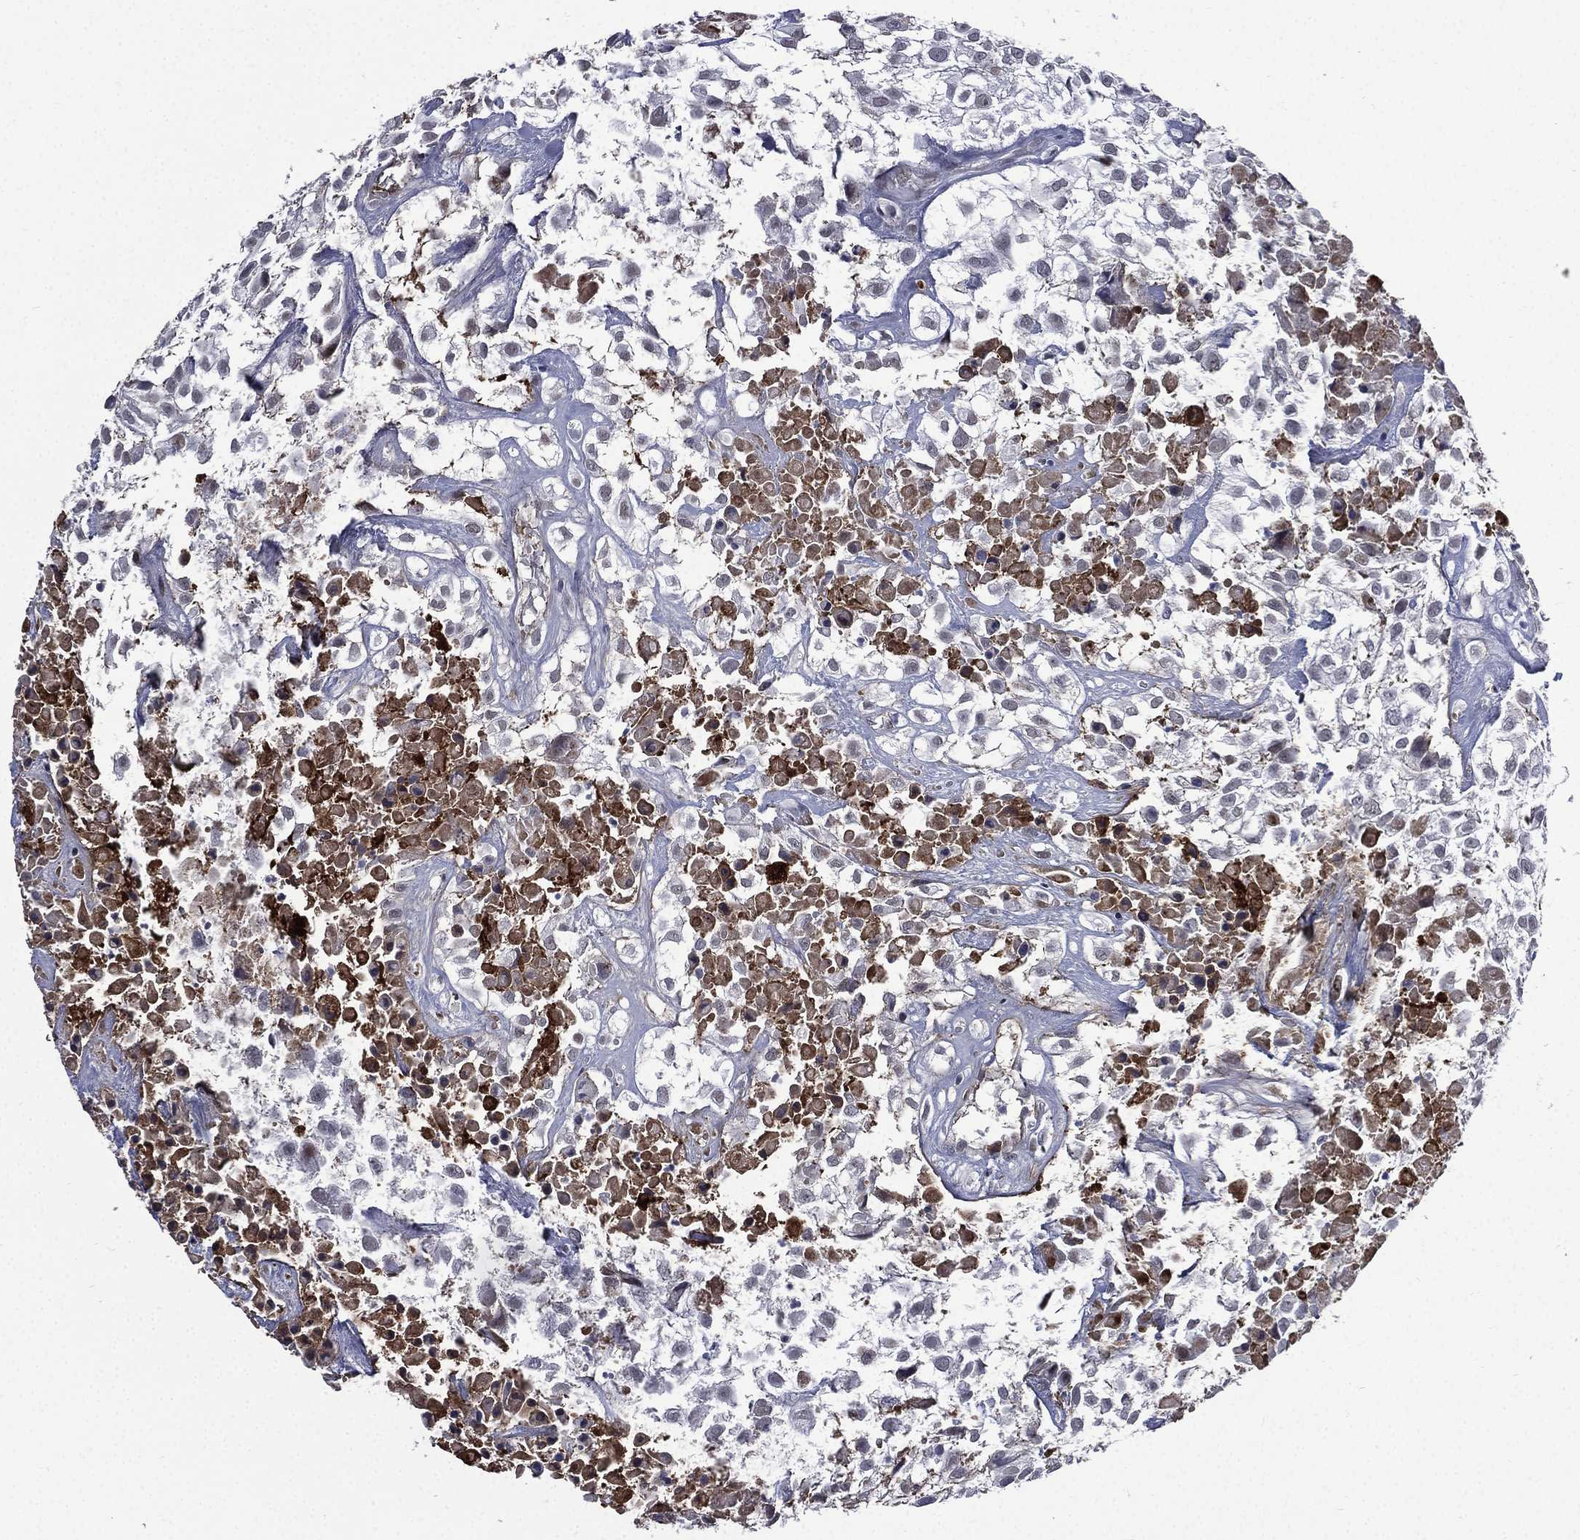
{"staining": {"intensity": "negative", "quantity": "none", "location": "none"}, "tissue": "urothelial cancer", "cell_type": "Tumor cells", "image_type": "cancer", "snomed": [{"axis": "morphology", "description": "Urothelial carcinoma, High grade"}, {"axis": "topography", "description": "Urinary bladder"}], "caption": "Immunohistochemistry photomicrograph of neoplastic tissue: urothelial carcinoma (high-grade) stained with DAB displays no significant protein positivity in tumor cells.", "gene": "FGG", "patient": {"sex": "male", "age": 56}}